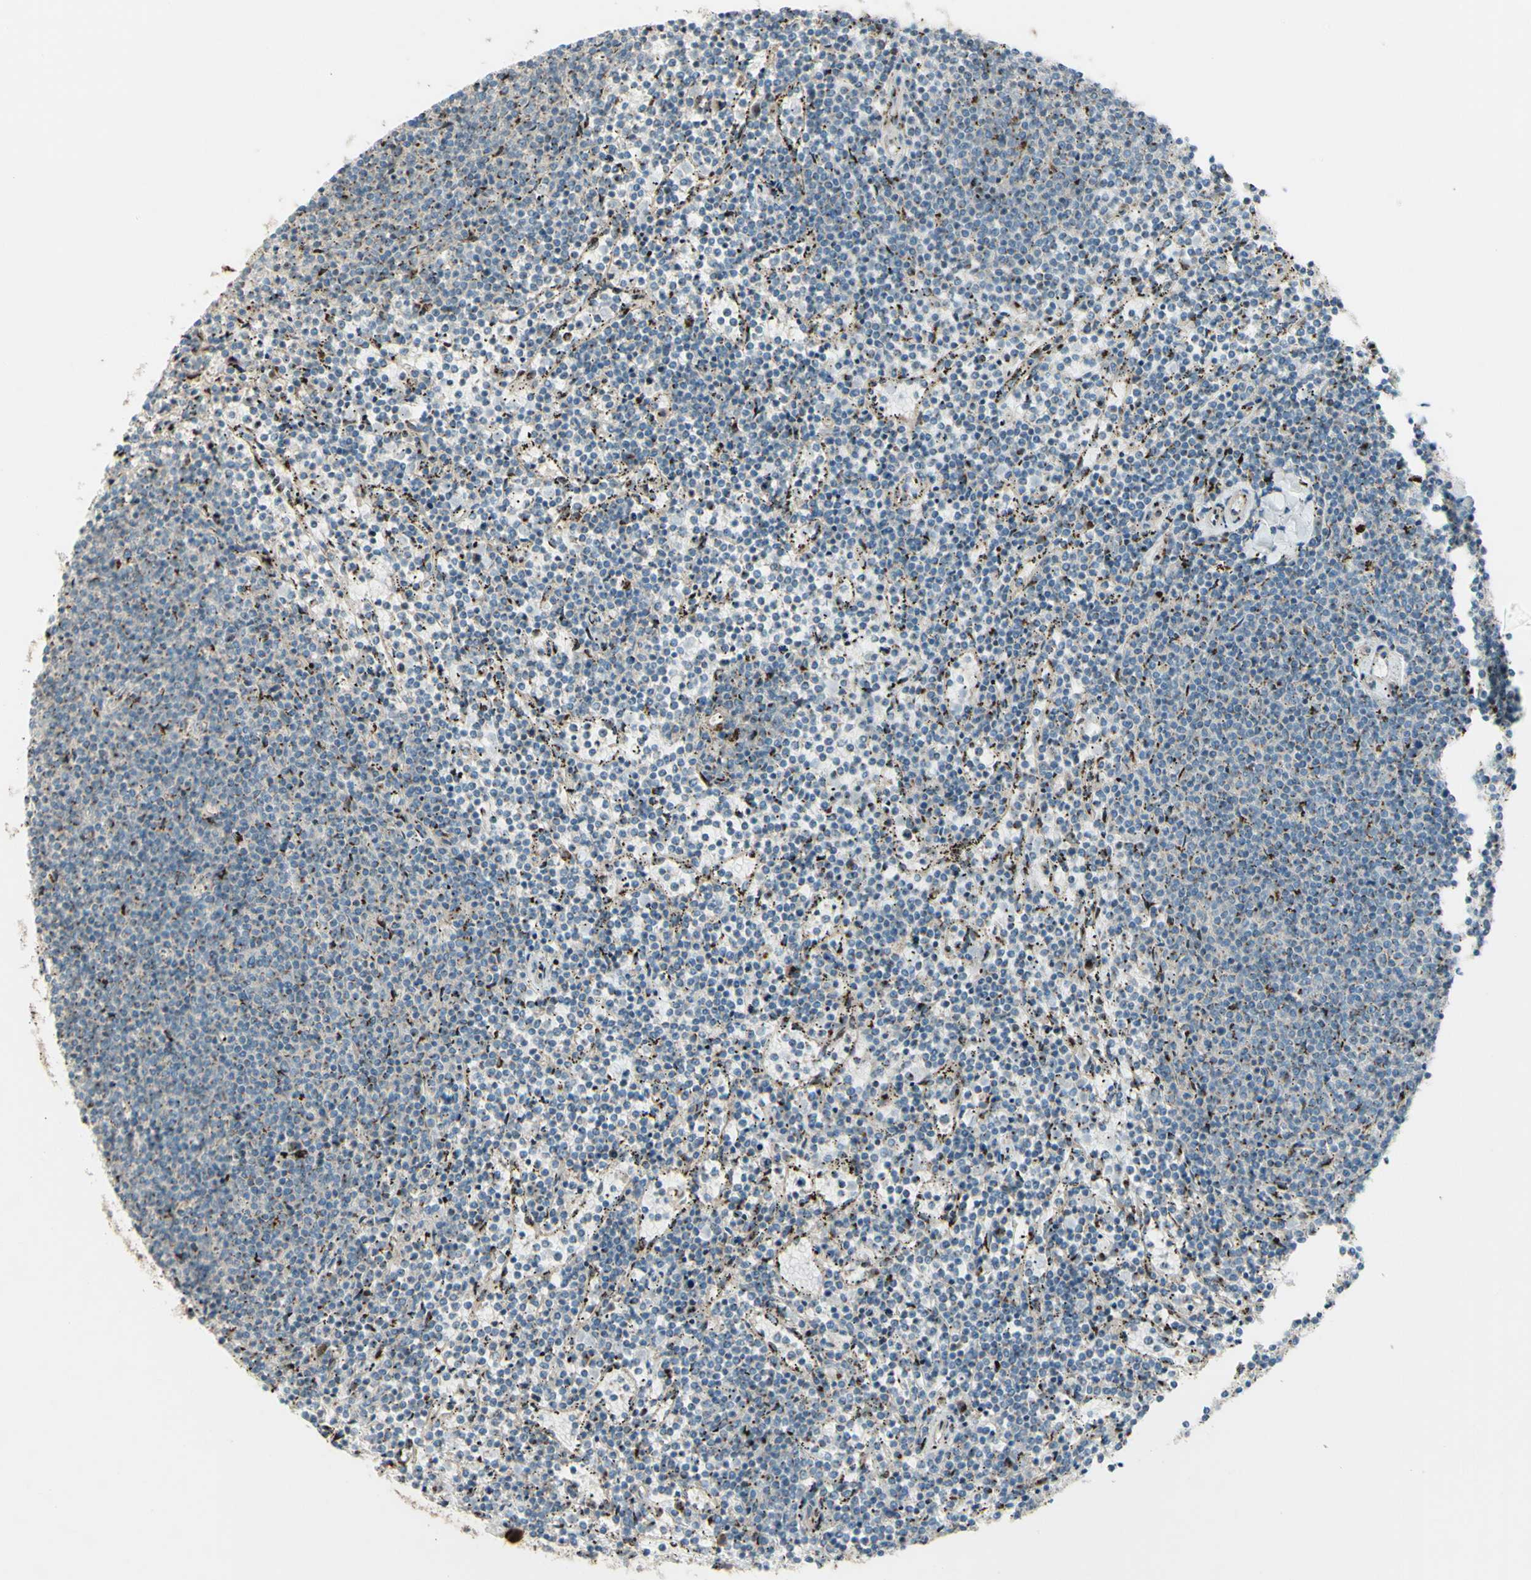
{"staining": {"intensity": "moderate", "quantity": ">75%", "location": "cytoplasmic/membranous"}, "tissue": "lymphoma", "cell_type": "Tumor cells", "image_type": "cancer", "snomed": [{"axis": "morphology", "description": "Malignant lymphoma, non-Hodgkin's type, Low grade"}, {"axis": "topography", "description": "Spleen"}], "caption": "Brown immunohistochemical staining in malignant lymphoma, non-Hodgkin's type (low-grade) displays moderate cytoplasmic/membranous expression in approximately >75% of tumor cells.", "gene": "BPNT2", "patient": {"sex": "female", "age": 50}}